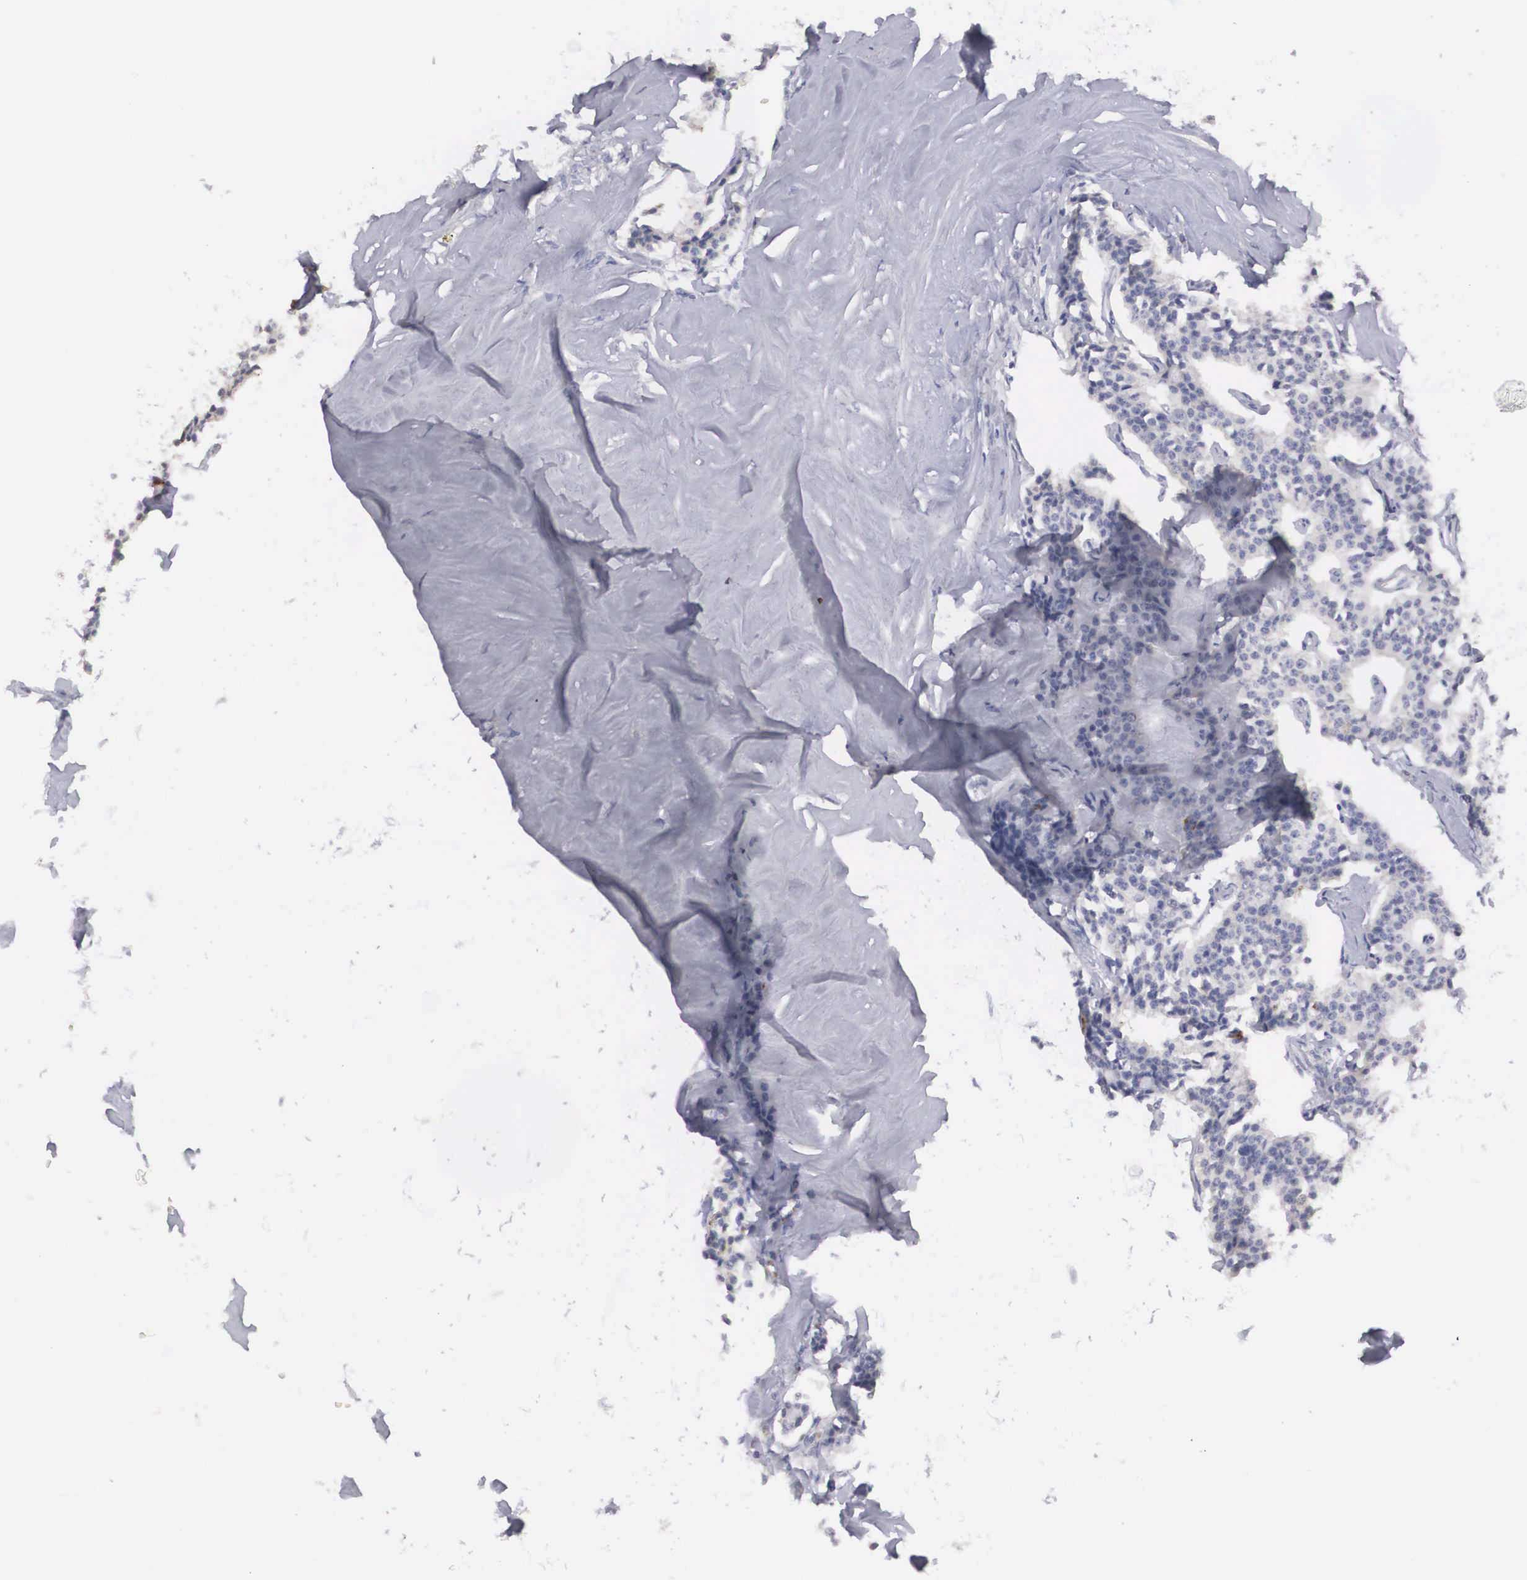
{"staining": {"intensity": "negative", "quantity": "none", "location": "none"}, "tissue": "carcinoid", "cell_type": "Tumor cells", "image_type": "cancer", "snomed": [{"axis": "morphology", "description": "Carcinoid, malignant, NOS"}, {"axis": "topography", "description": "Small intestine"}], "caption": "Carcinoid (malignant) stained for a protein using immunohistochemistry (IHC) displays no positivity tumor cells.", "gene": "ARMCX3", "patient": {"sex": "male", "age": 63}}